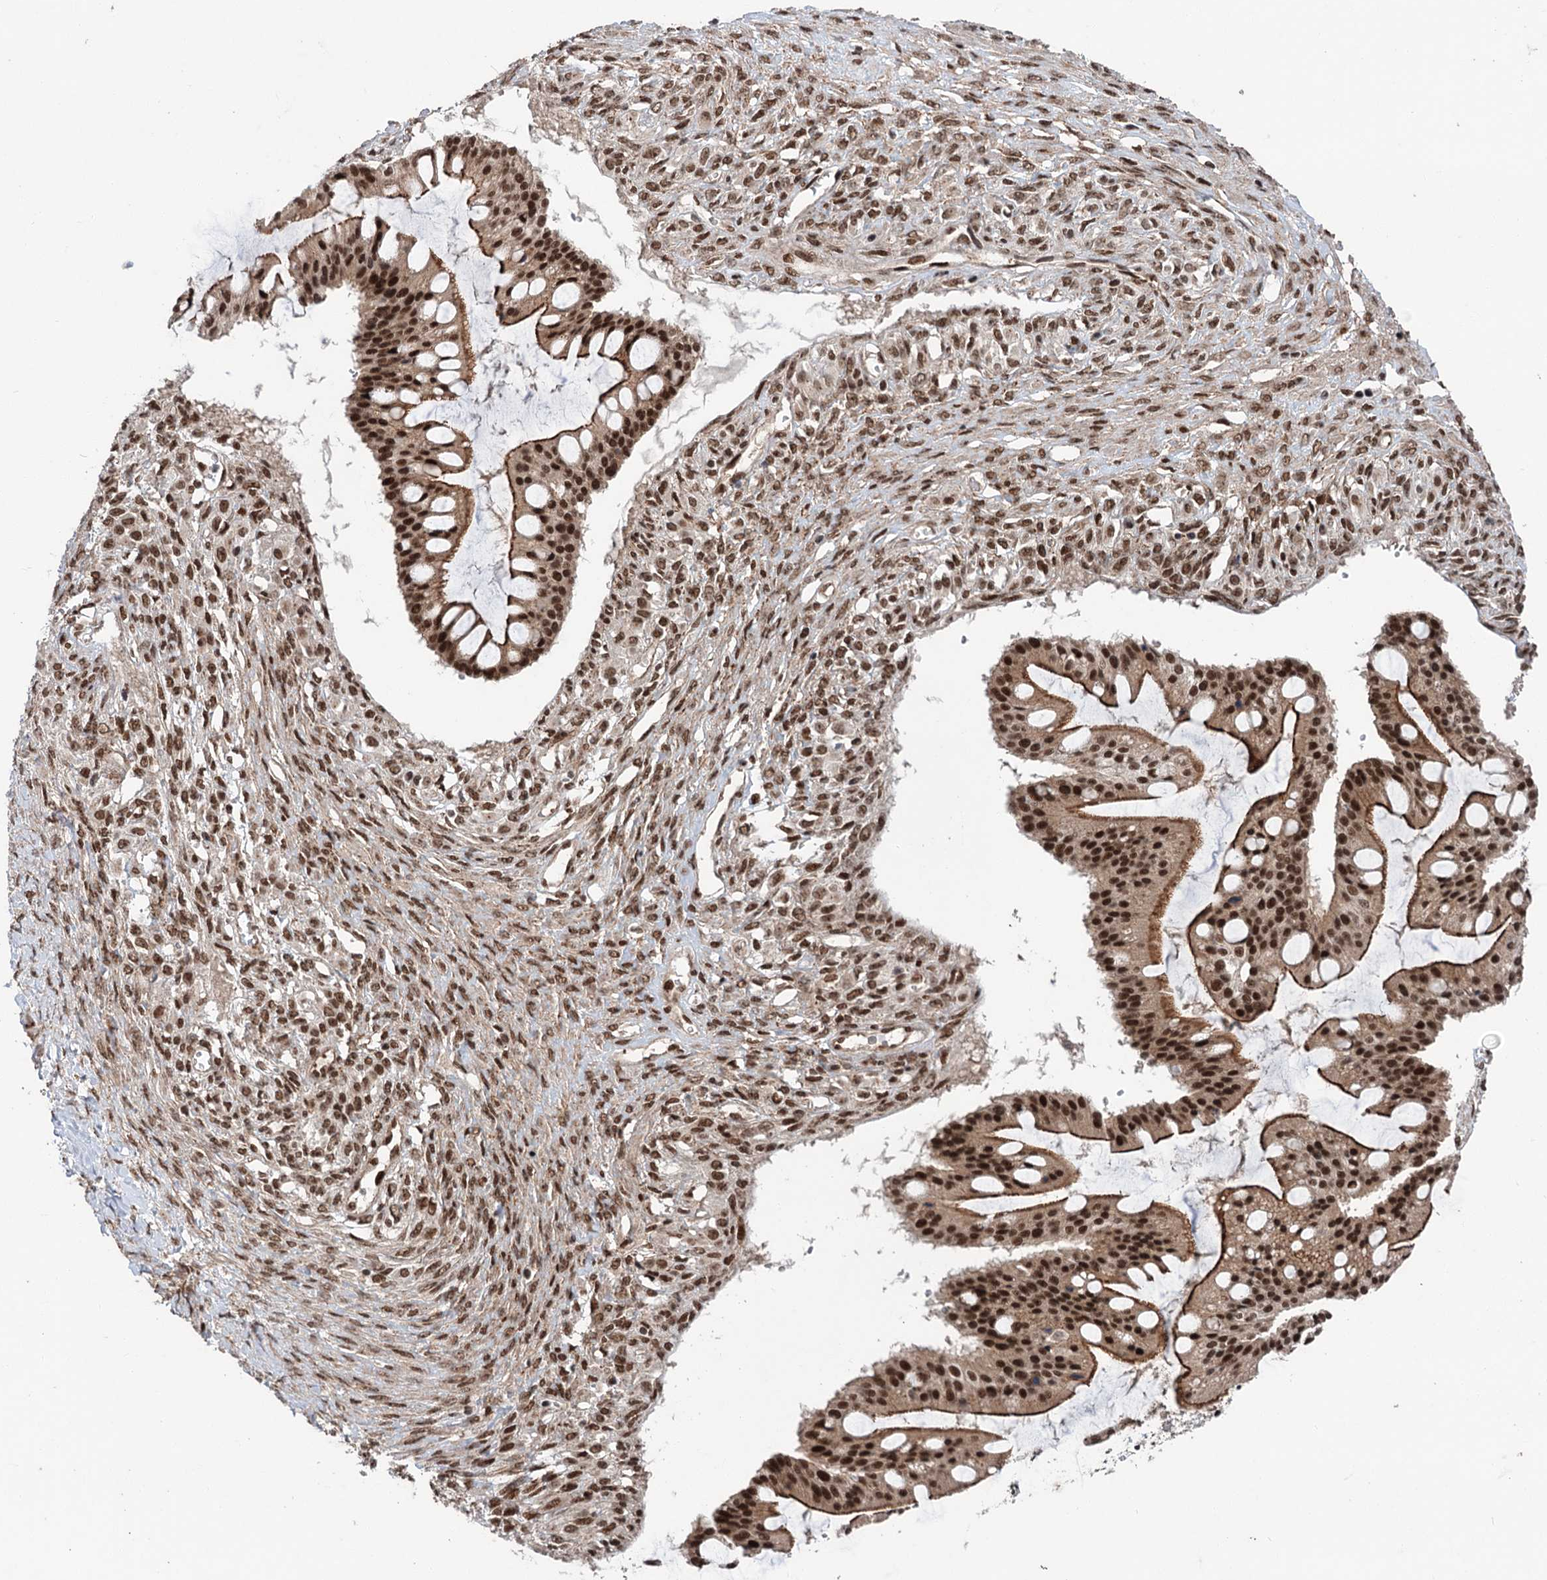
{"staining": {"intensity": "strong", "quantity": ">75%", "location": "cytoplasmic/membranous,nuclear"}, "tissue": "ovarian cancer", "cell_type": "Tumor cells", "image_type": "cancer", "snomed": [{"axis": "morphology", "description": "Cystadenocarcinoma, mucinous, NOS"}, {"axis": "topography", "description": "Ovary"}], "caption": "This is an image of immunohistochemistry (IHC) staining of ovarian cancer, which shows strong staining in the cytoplasmic/membranous and nuclear of tumor cells.", "gene": "MAML1", "patient": {"sex": "female", "age": 73}}